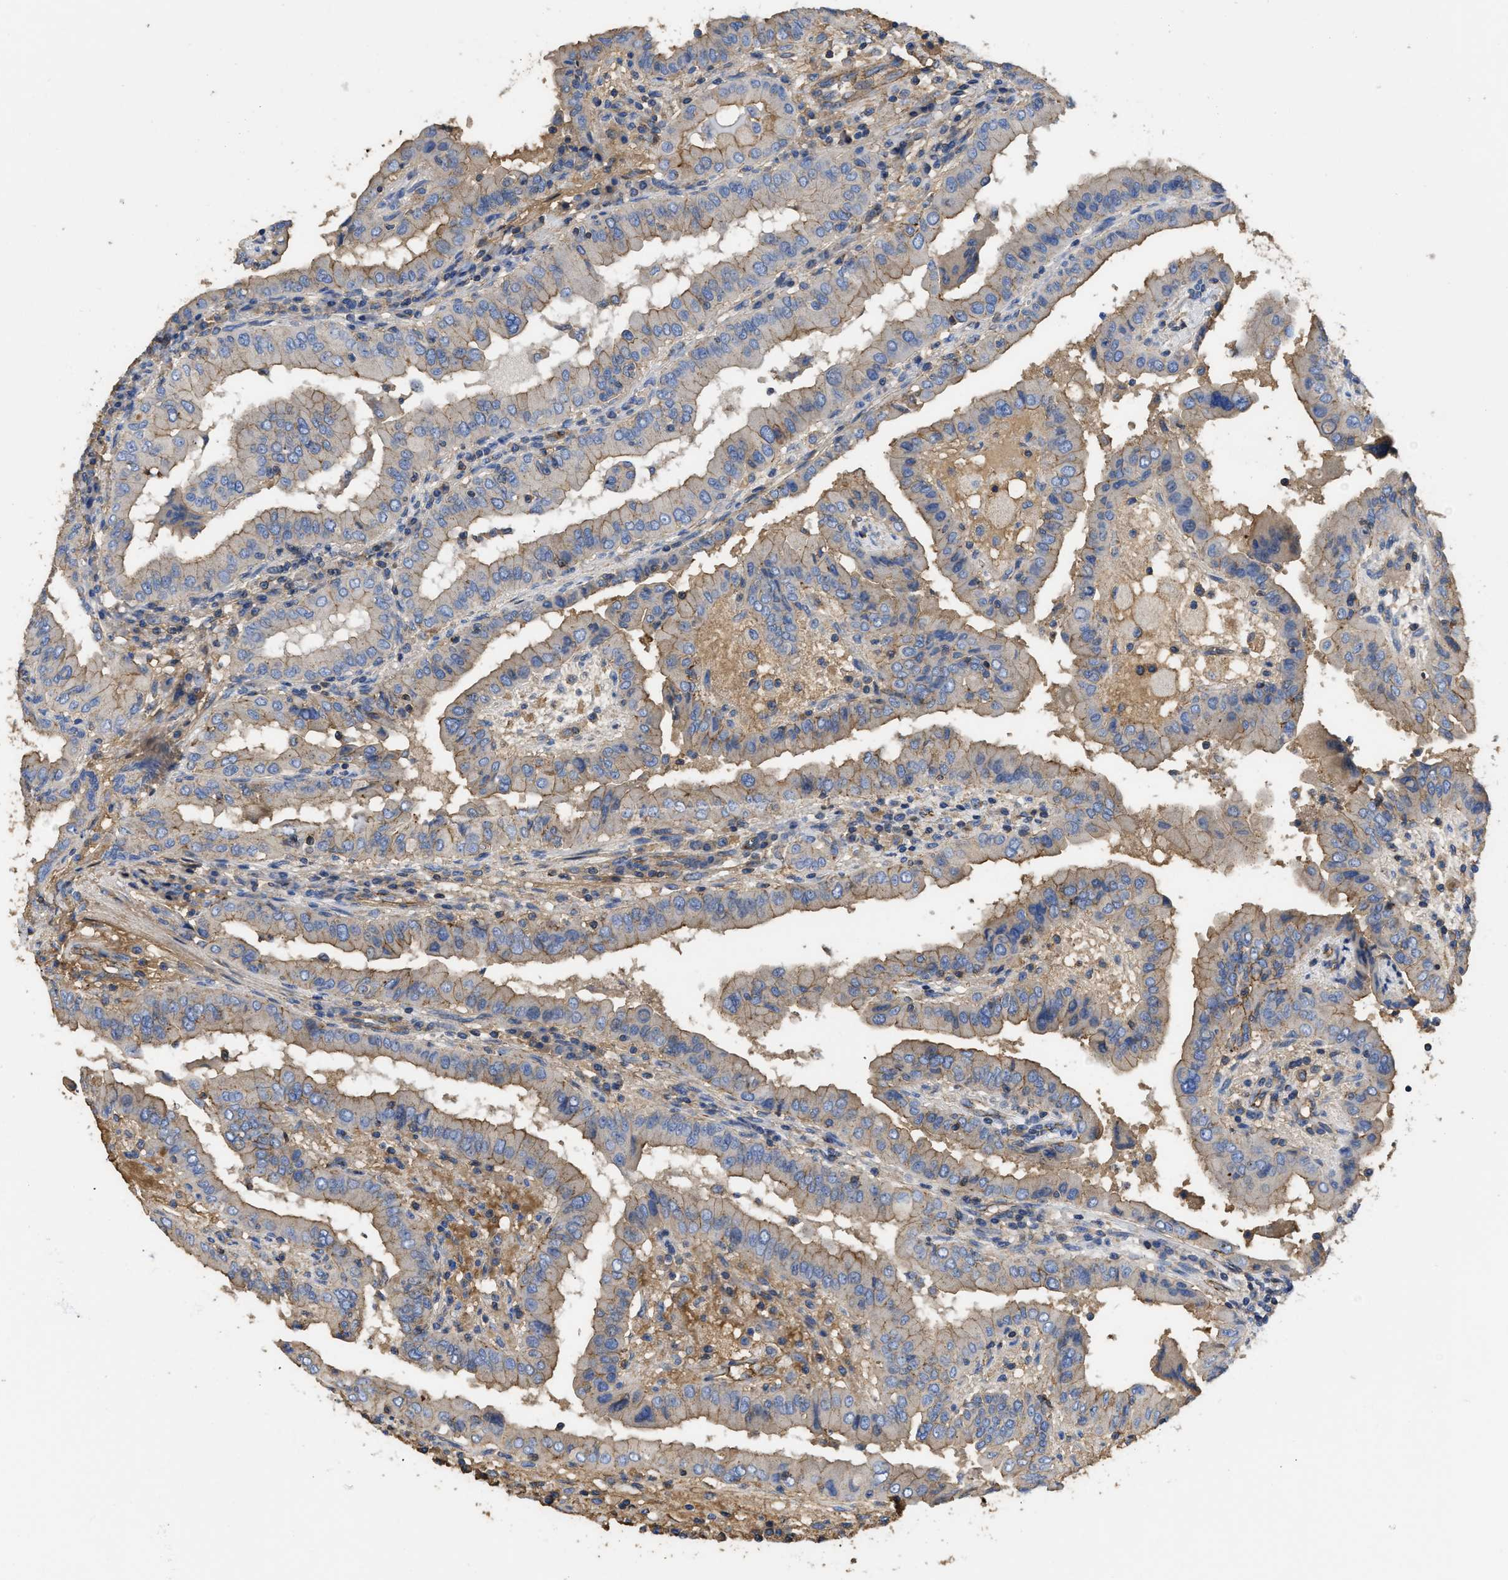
{"staining": {"intensity": "weak", "quantity": ">75%", "location": "cytoplasmic/membranous"}, "tissue": "thyroid cancer", "cell_type": "Tumor cells", "image_type": "cancer", "snomed": [{"axis": "morphology", "description": "Papillary adenocarcinoma, NOS"}, {"axis": "topography", "description": "Thyroid gland"}], "caption": "High-power microscopy captured an immunohistochemistry photomicrograph of thyroid cancer, revealing weak cytoplasmic/membranous expression in approximately >75% of tumor cells.", "gene": "USP4", "patient": {"sex": "male", "age": 33}}